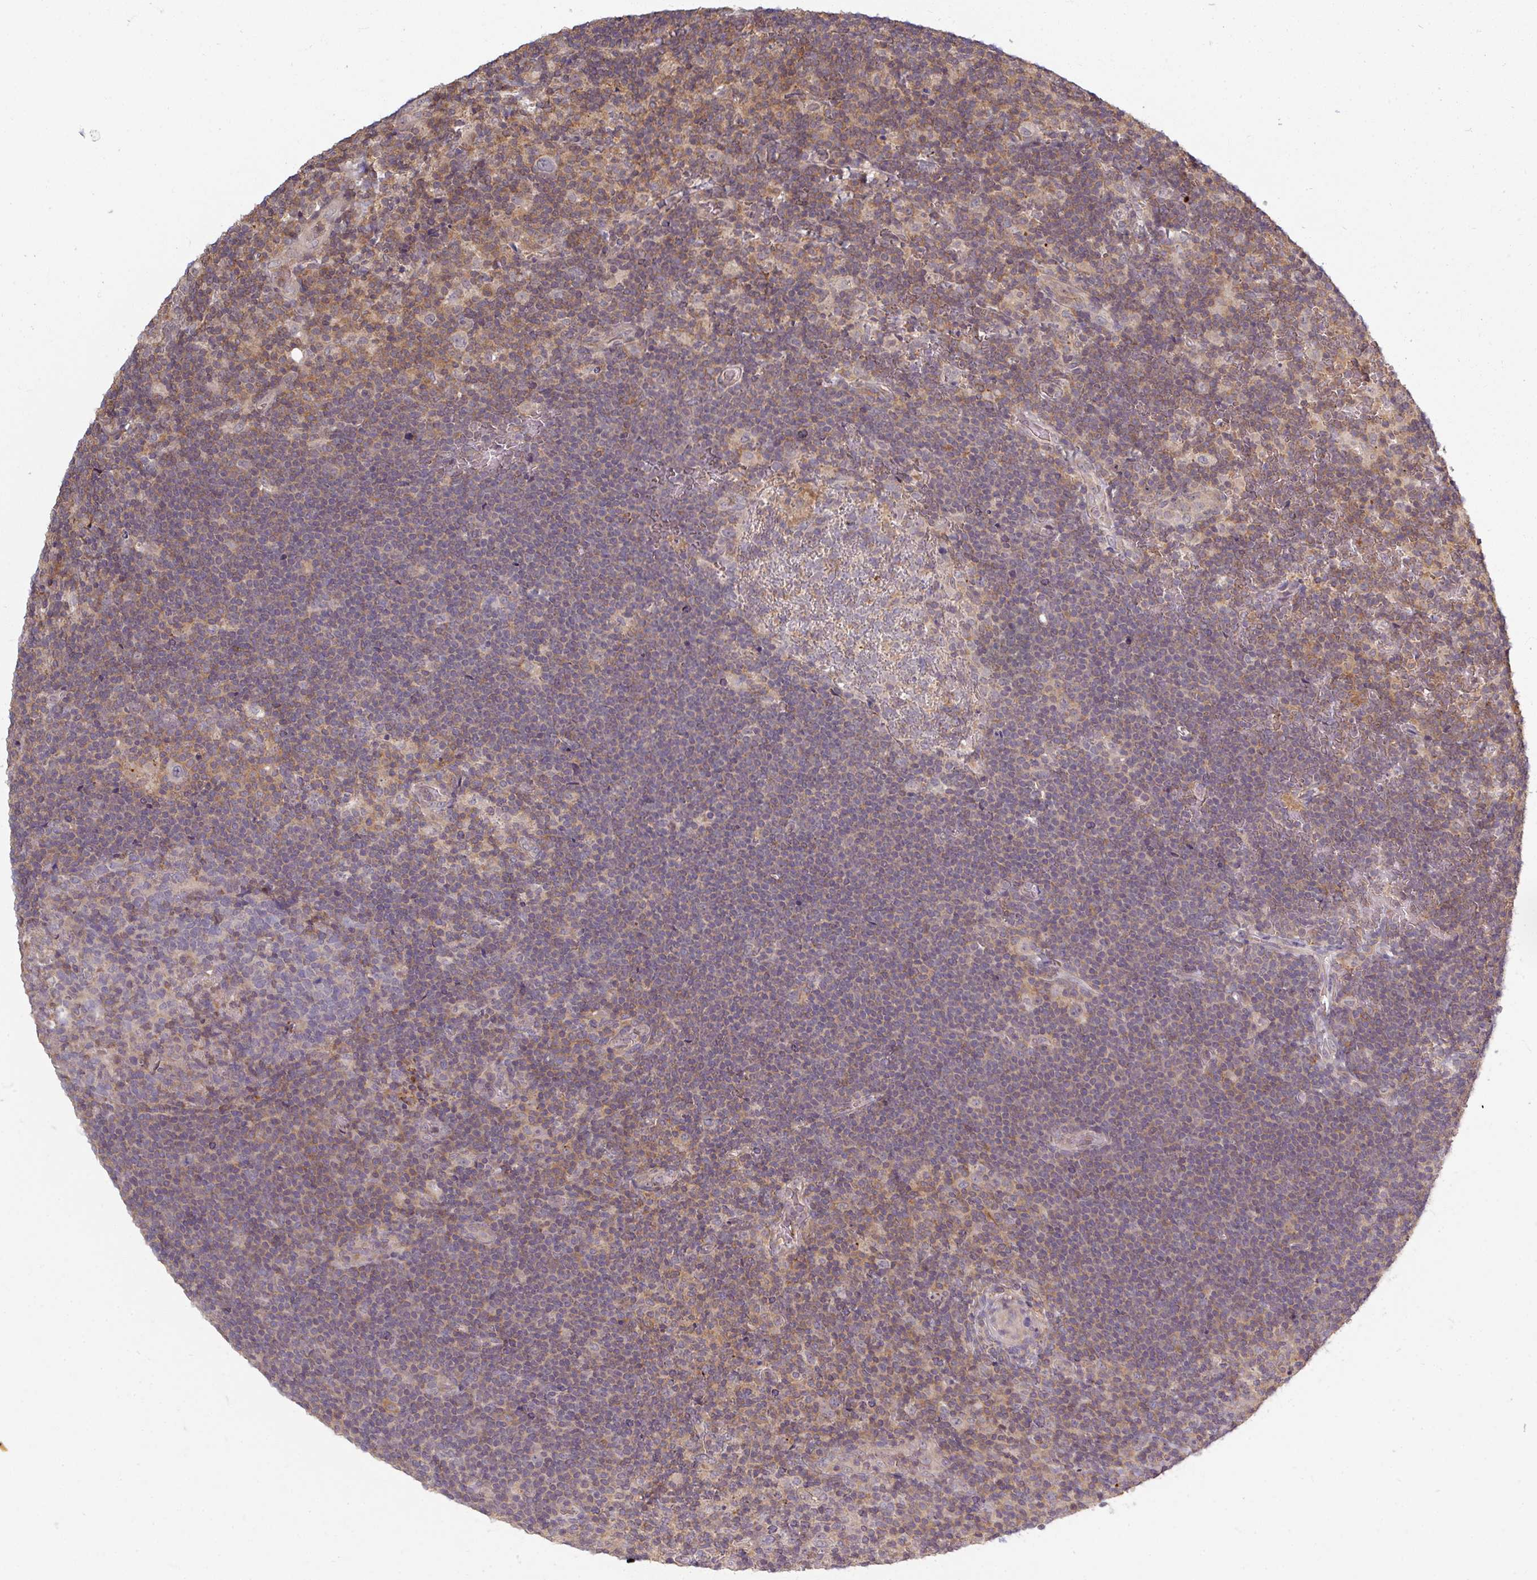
{"staining": {"intensity": "negative", "quantity": "none", "location": "none"}, "tissue": "lymphoma", "cell_type": "Tumor cells", "image_type": "cancer", "snomed": [{"axis": "morphology", "description": "Hodgkin's disease, NOS"}, {"axis": "topography", "description": "Lymph node"}], "caption": "A high-resolution image shows immunohistochemistry (IHC) staining of lymphoma, which reveals no significant positivity in tumor cells.", "gene": "TUSC3", "patient": {"sex": "female", "age": 57}}